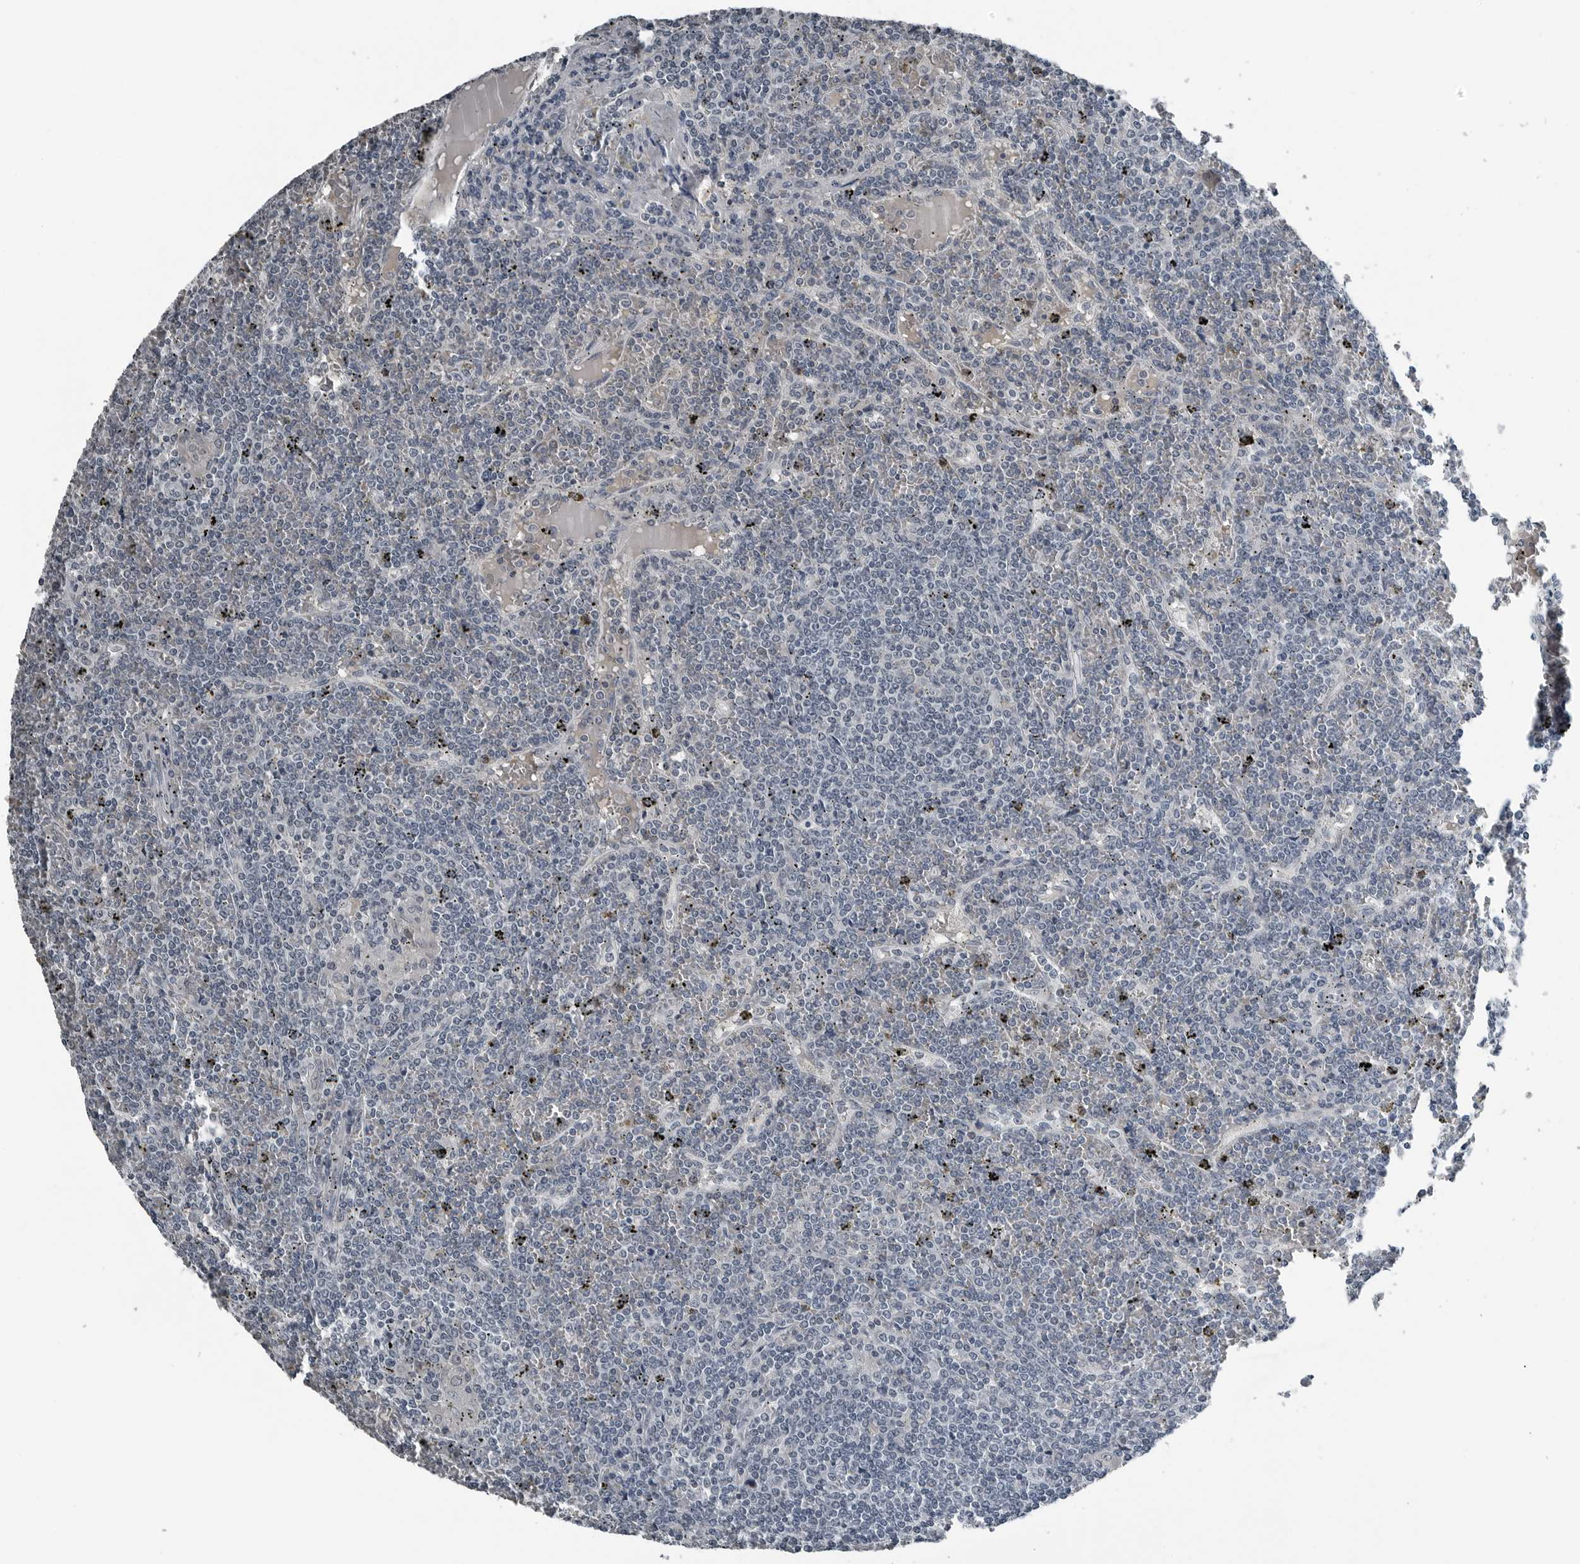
{"staining": {"intensity": "negative", "quantity": "none", "location": "none"}, "tissue": "lymphoma", "cell_type": "Tumor cells", "image_type": "cancer", "snomed": [{"axis": "morphology", "description": "Malignant lymphoma, non-Hodgkin's type, Low grade"}, {"axis": "topography", "description": "Spleen"}], "caption": "Immunohistochemistry (IHC) micrograph of low-grade malignant lymphoma, non-Hodgkin's type stained for a protein (brown), which shows no positivity in tumor cells.", "gene": "SPINK1", "patient": {"sex": "female", "age": 19}}